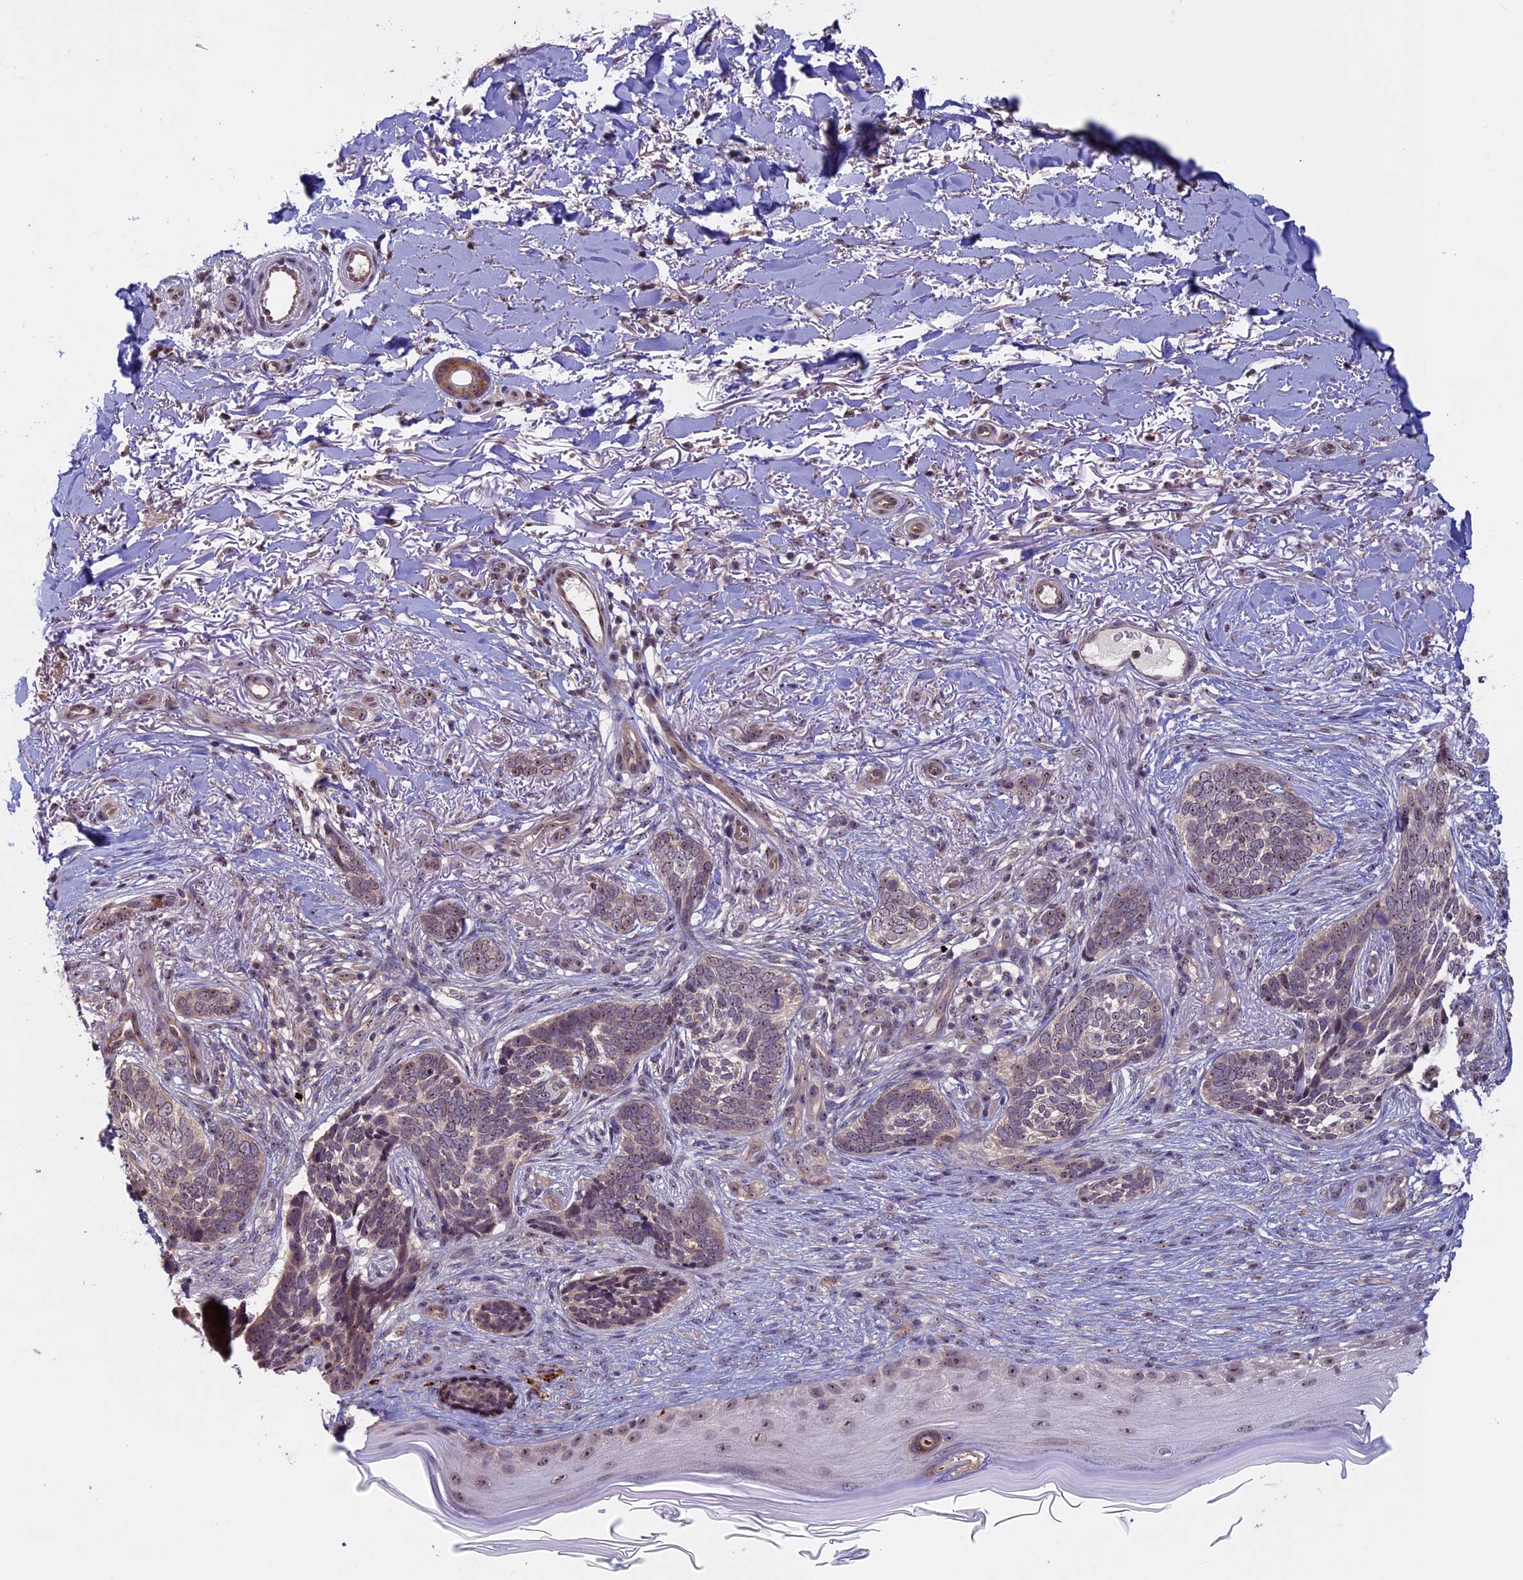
{"staining": {"intensity": "weak", "quantity": "25%-75%", "location": "cytoplasmic/membranous"}, "tissue": "skin cancer", "cell_type": "Tumor cells", "image_type": "cancer", "snomed": [{"axis": "morphology", "description": "Normal tissue, NOS"}, {"axis": "morphology", "description": "Basal cell carcinoma"}, {"axis": "topography", "description": "Skin"}], "caption": "An image of skin cancer (basal cell carcinoma) stained for a protein exhibits weak cytoplasmic/membranous brown staining in tumor cells. (IHC, brightfield microscopy, high magnification).", "gene": "SPIRE1", "patient": {"sex": "female", "age": 67}}